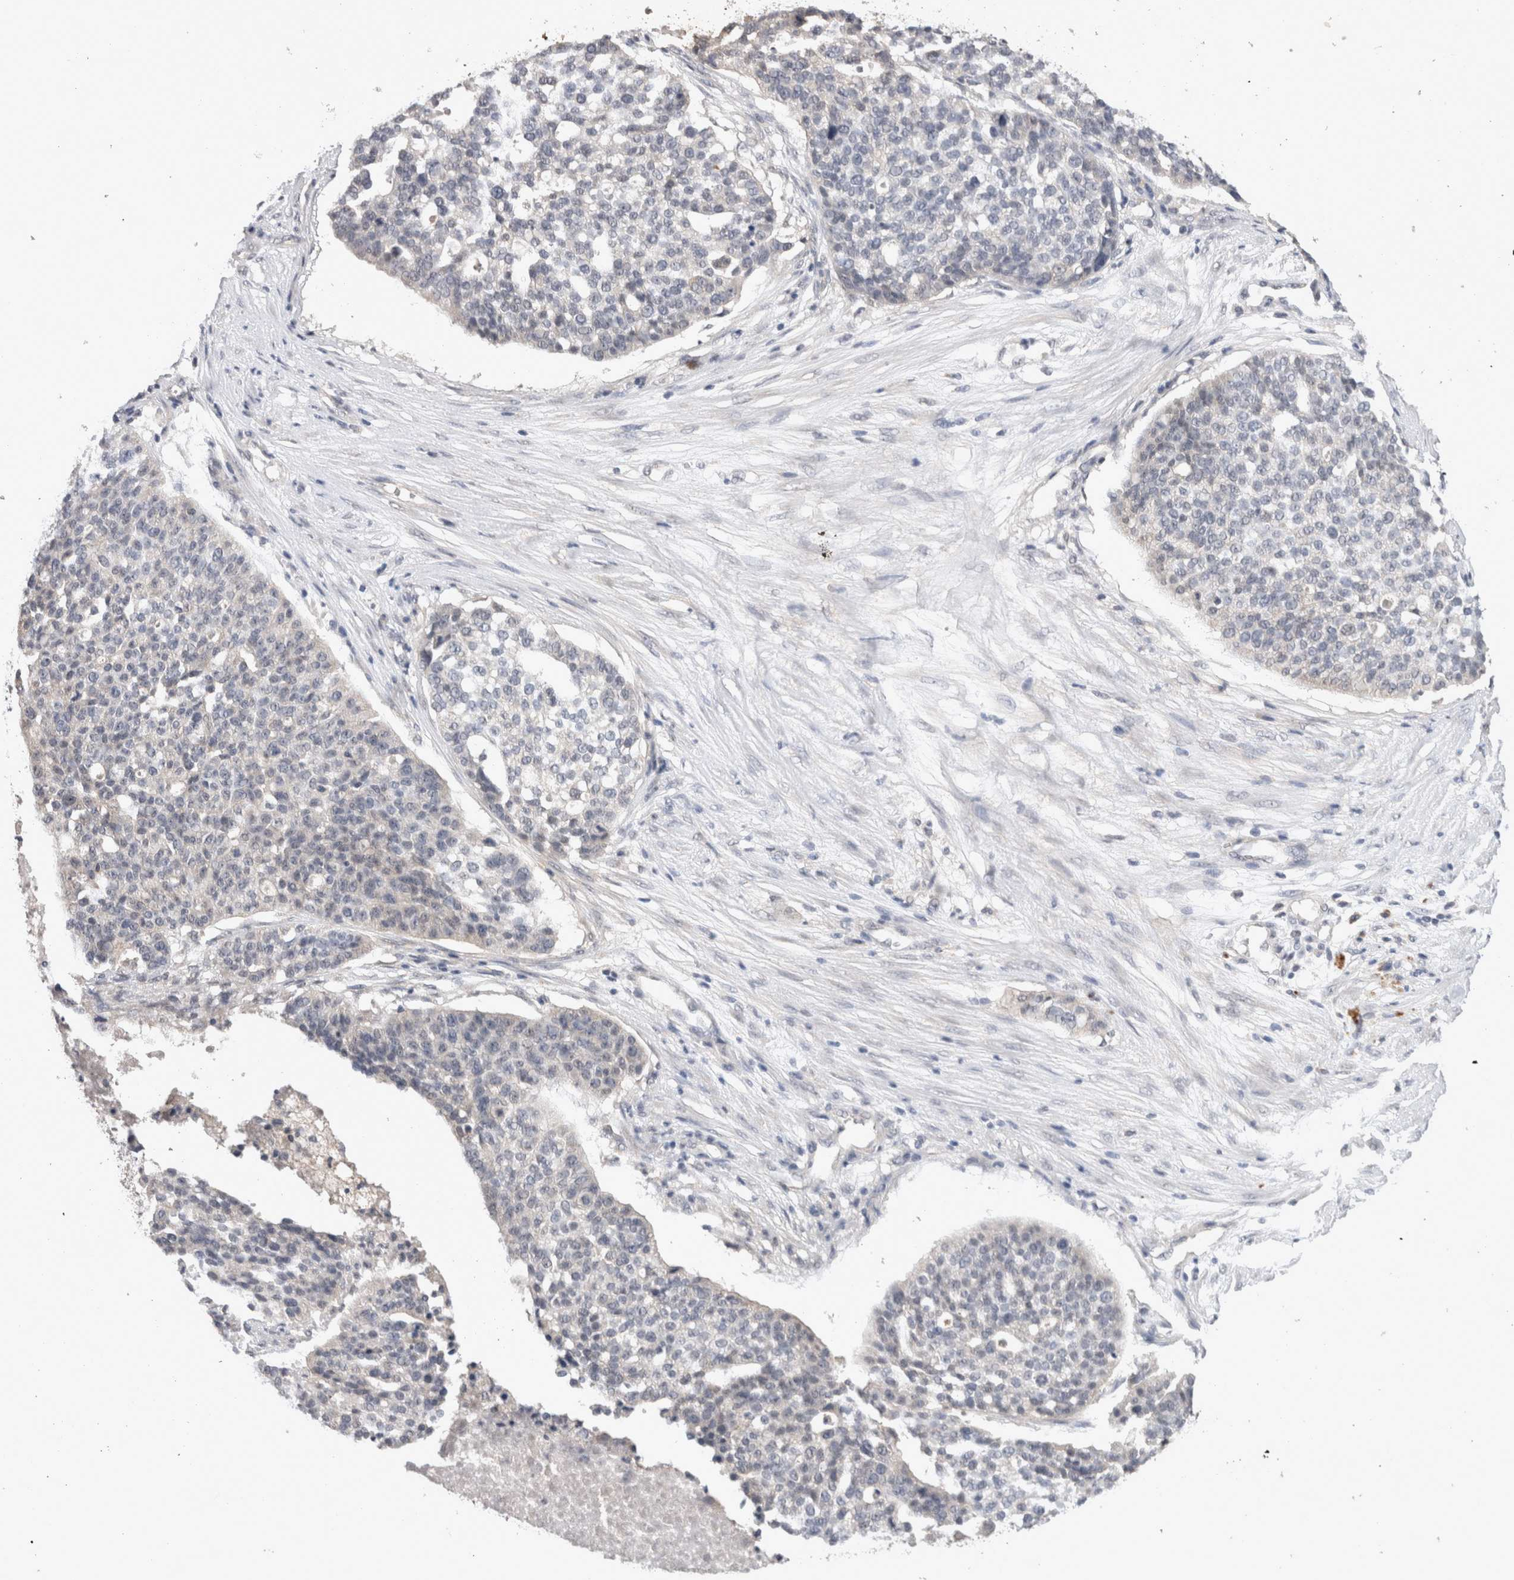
{"staining": {"intensity": "negative", "quantity": "none", "location": "none"}, "tissue": "ovarian cancer", "cell_type": "Tumor cells", "image_type": "cancer", "snomed": [{"axis": "morphology", "description": "Cystadenocarcinoma, serous, NOS"}, {"axis": "topography", "description": "Ovary"}], "caption": "High power microscopy micrograph of an immunohistochemistry micrograph of ovarian cancer, revealing no significant expression in tumor cells.", "gene": "RASSF3", "patient": {"sex": "female", "age": 59}}